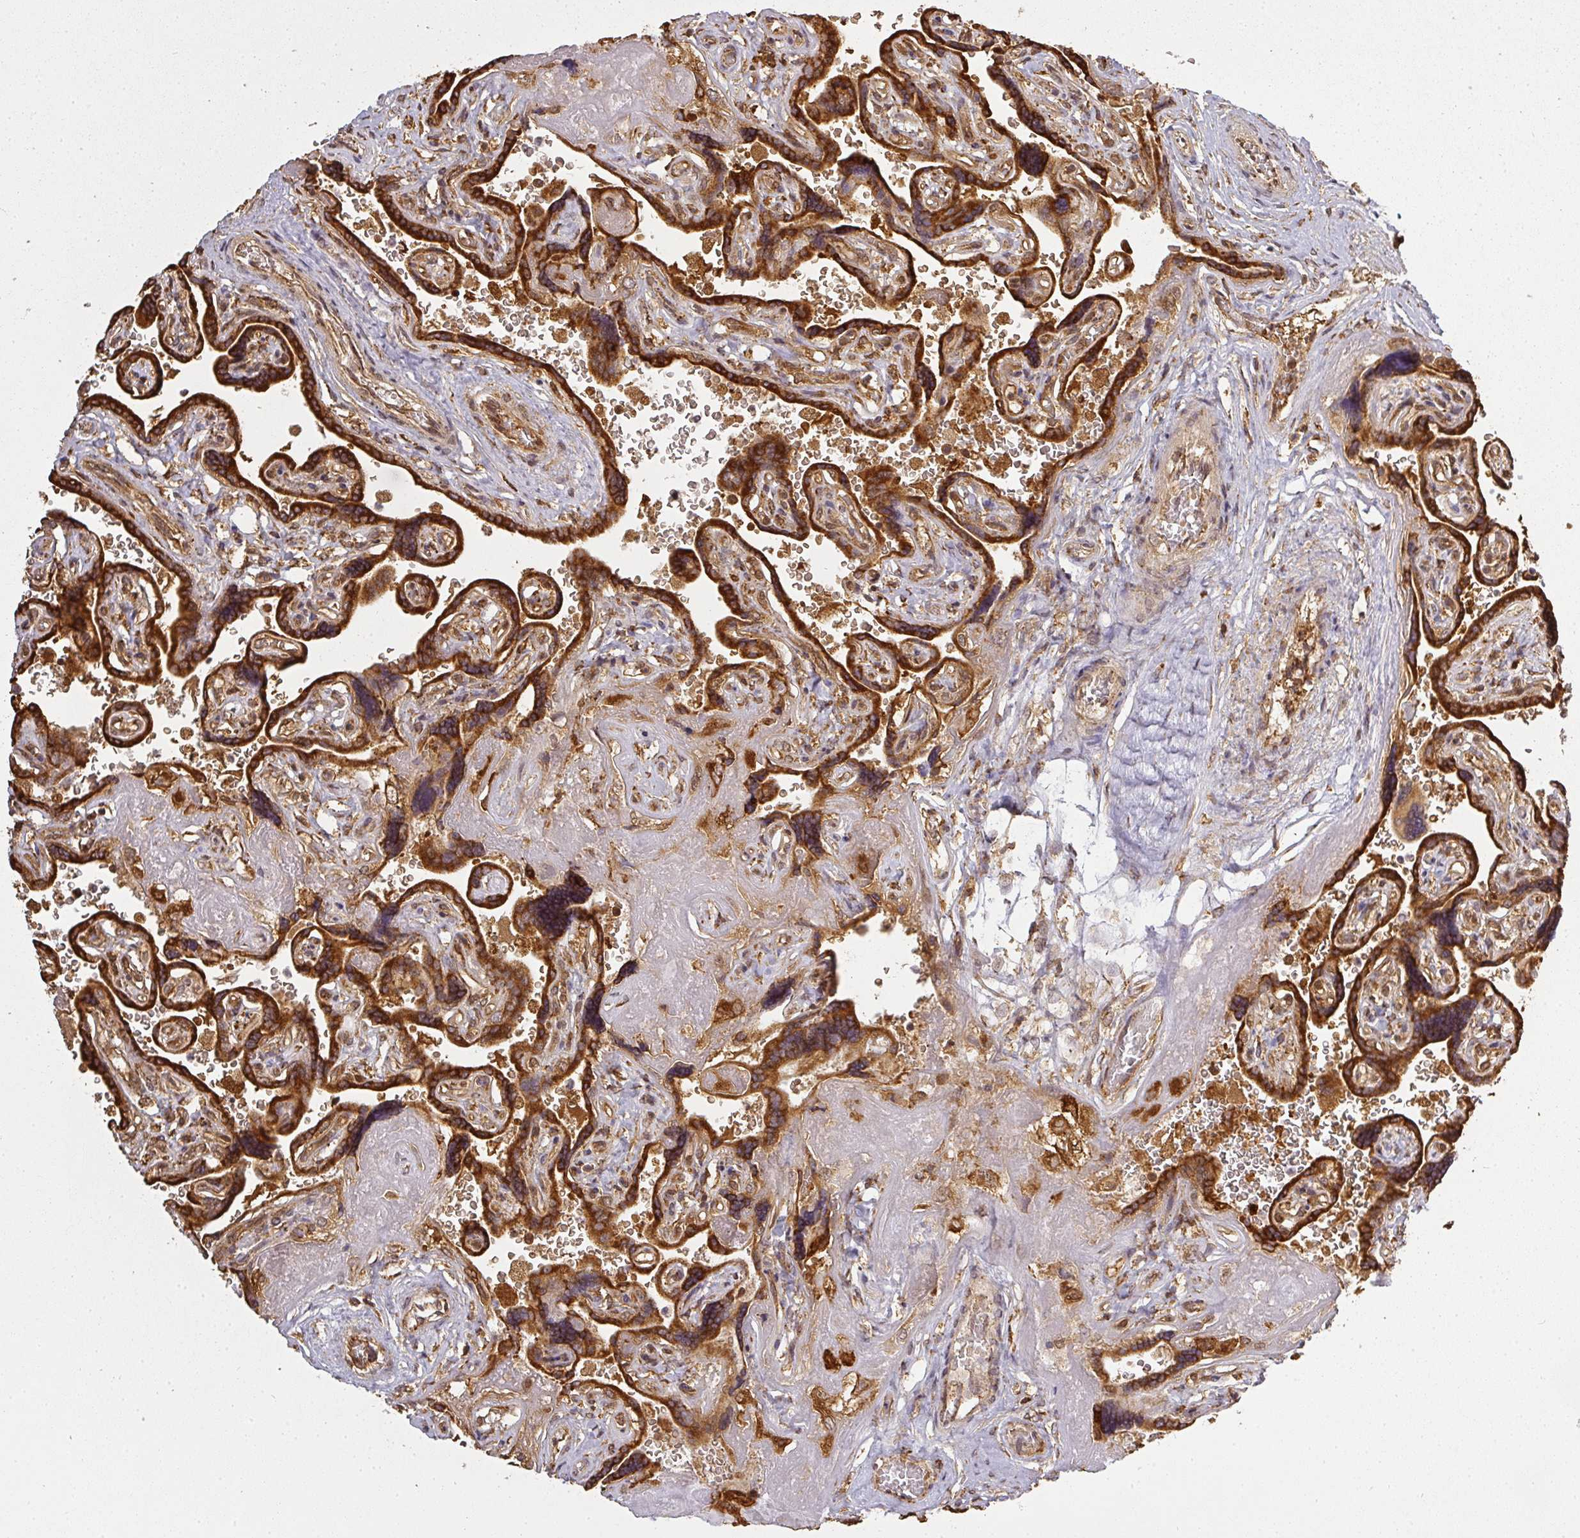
{"staining": {"intensity": "strong", "quantity": ">75%", "location": "cytoplasmic/membranous"}, "tissue": "placenta", "cell_type": "Decidual cells", "image_type": "normal", "snomed": [{"axis": "morphology", "description": "Normal tissue, NOS"}, {"axis": "topography", "description": "Placenta"}], "caption": "Decidual cells demonstrate high levels of strong cytoplasmic/membranous positivity in about >75% of cells in normal placenta.", "gene": "PPP6R3", "patient": {"sex": "female", "age": 32}}